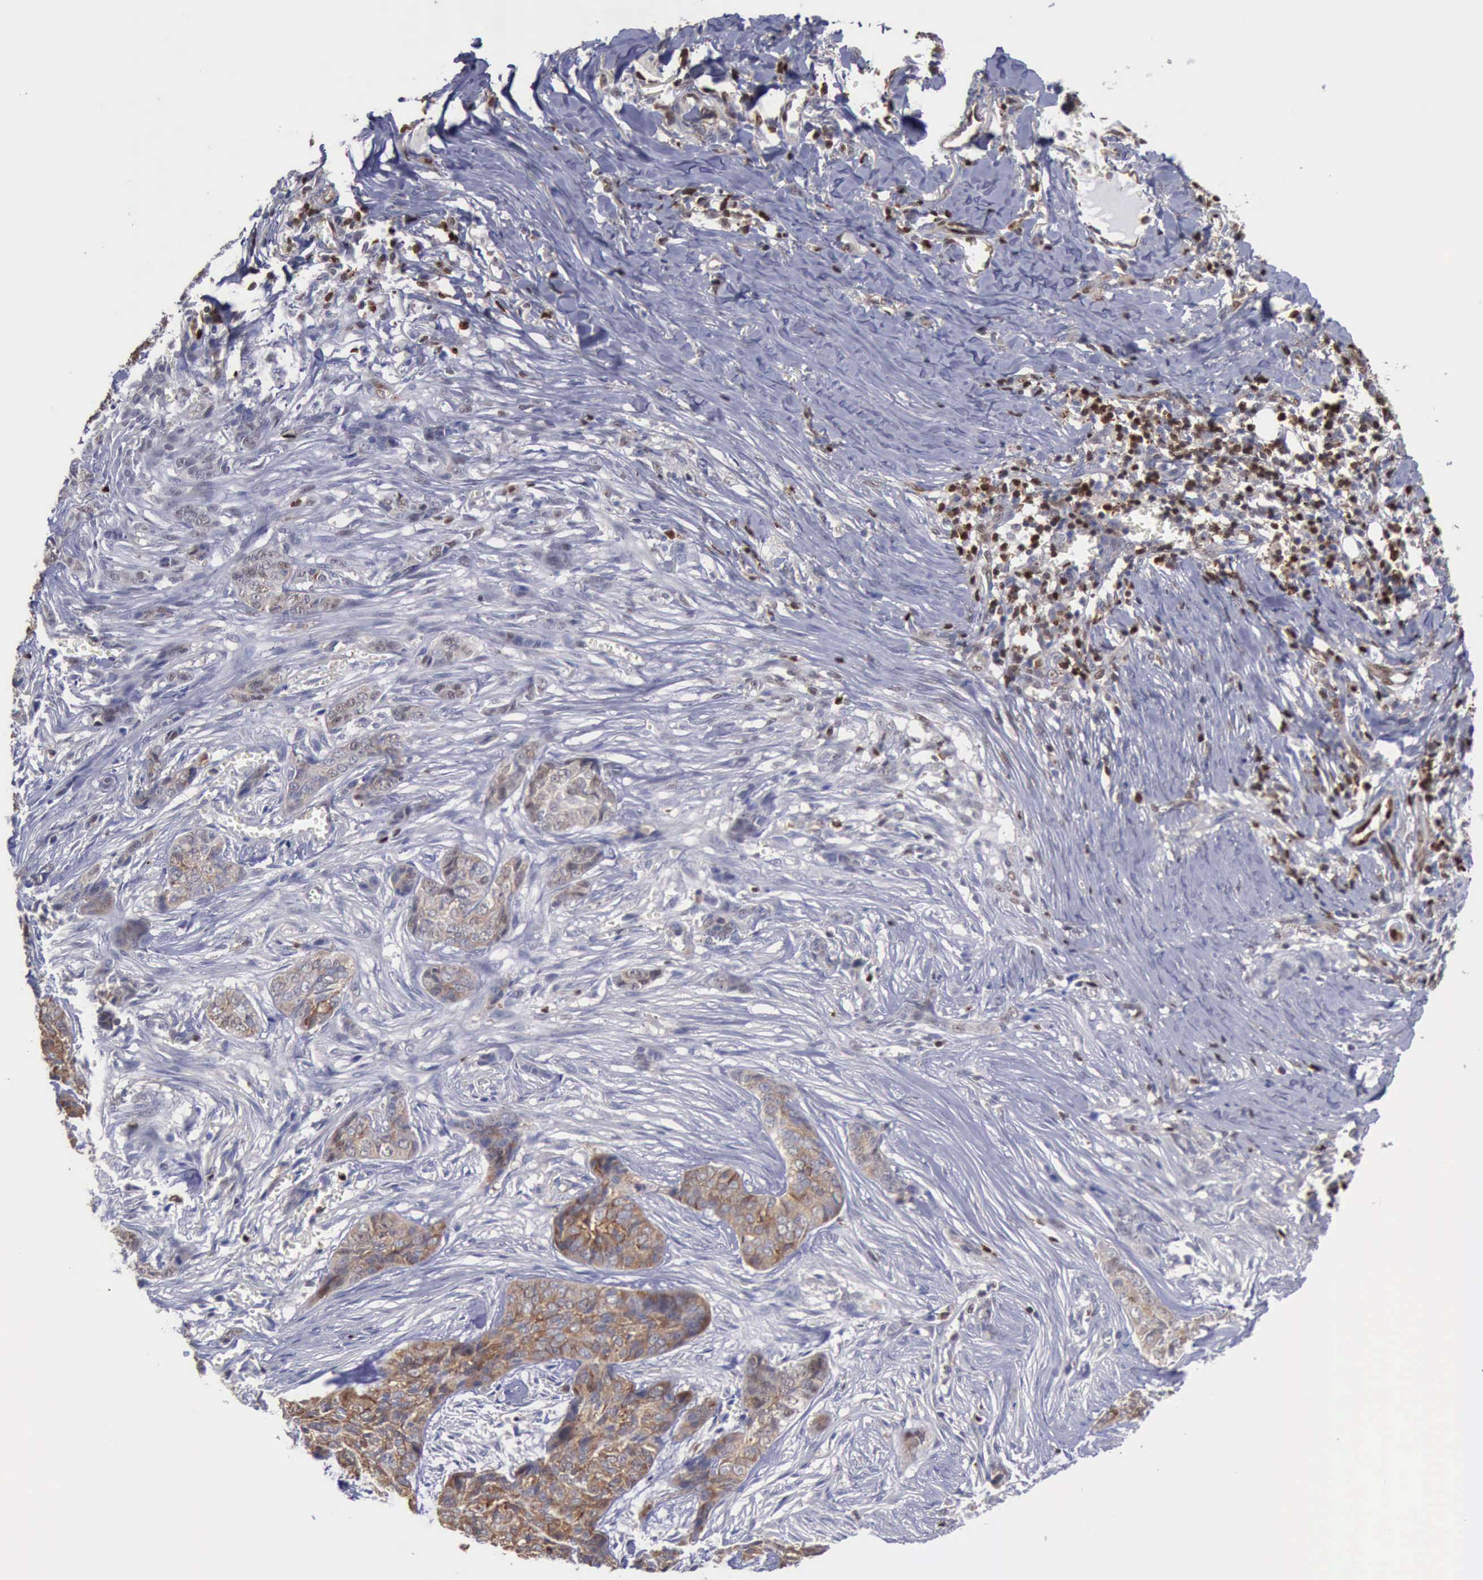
{"staining": {"intensity": "moderate", "quantity": ">75%", "location": "cytoplasmic/membranous"}, "tissue": "skin cancer", "cell_type": "Tumor cells", "image_type": "cancer", "snomed": [{"axis": "morphology", "description": "Normal tissue, NOS"}, {"axis": "morphology", "description": "Basal cell carcinoma"}, {"axis": "topography", "description": "Skin"}], "caption": "Moderate cytoplasmic/membranous protein positivity is seen in approximately >75% of tumor cells in skin cancer (basal cell carcinoma).", "gene": "PDCD4", "patient": {"sex": "female", "age": 65}}